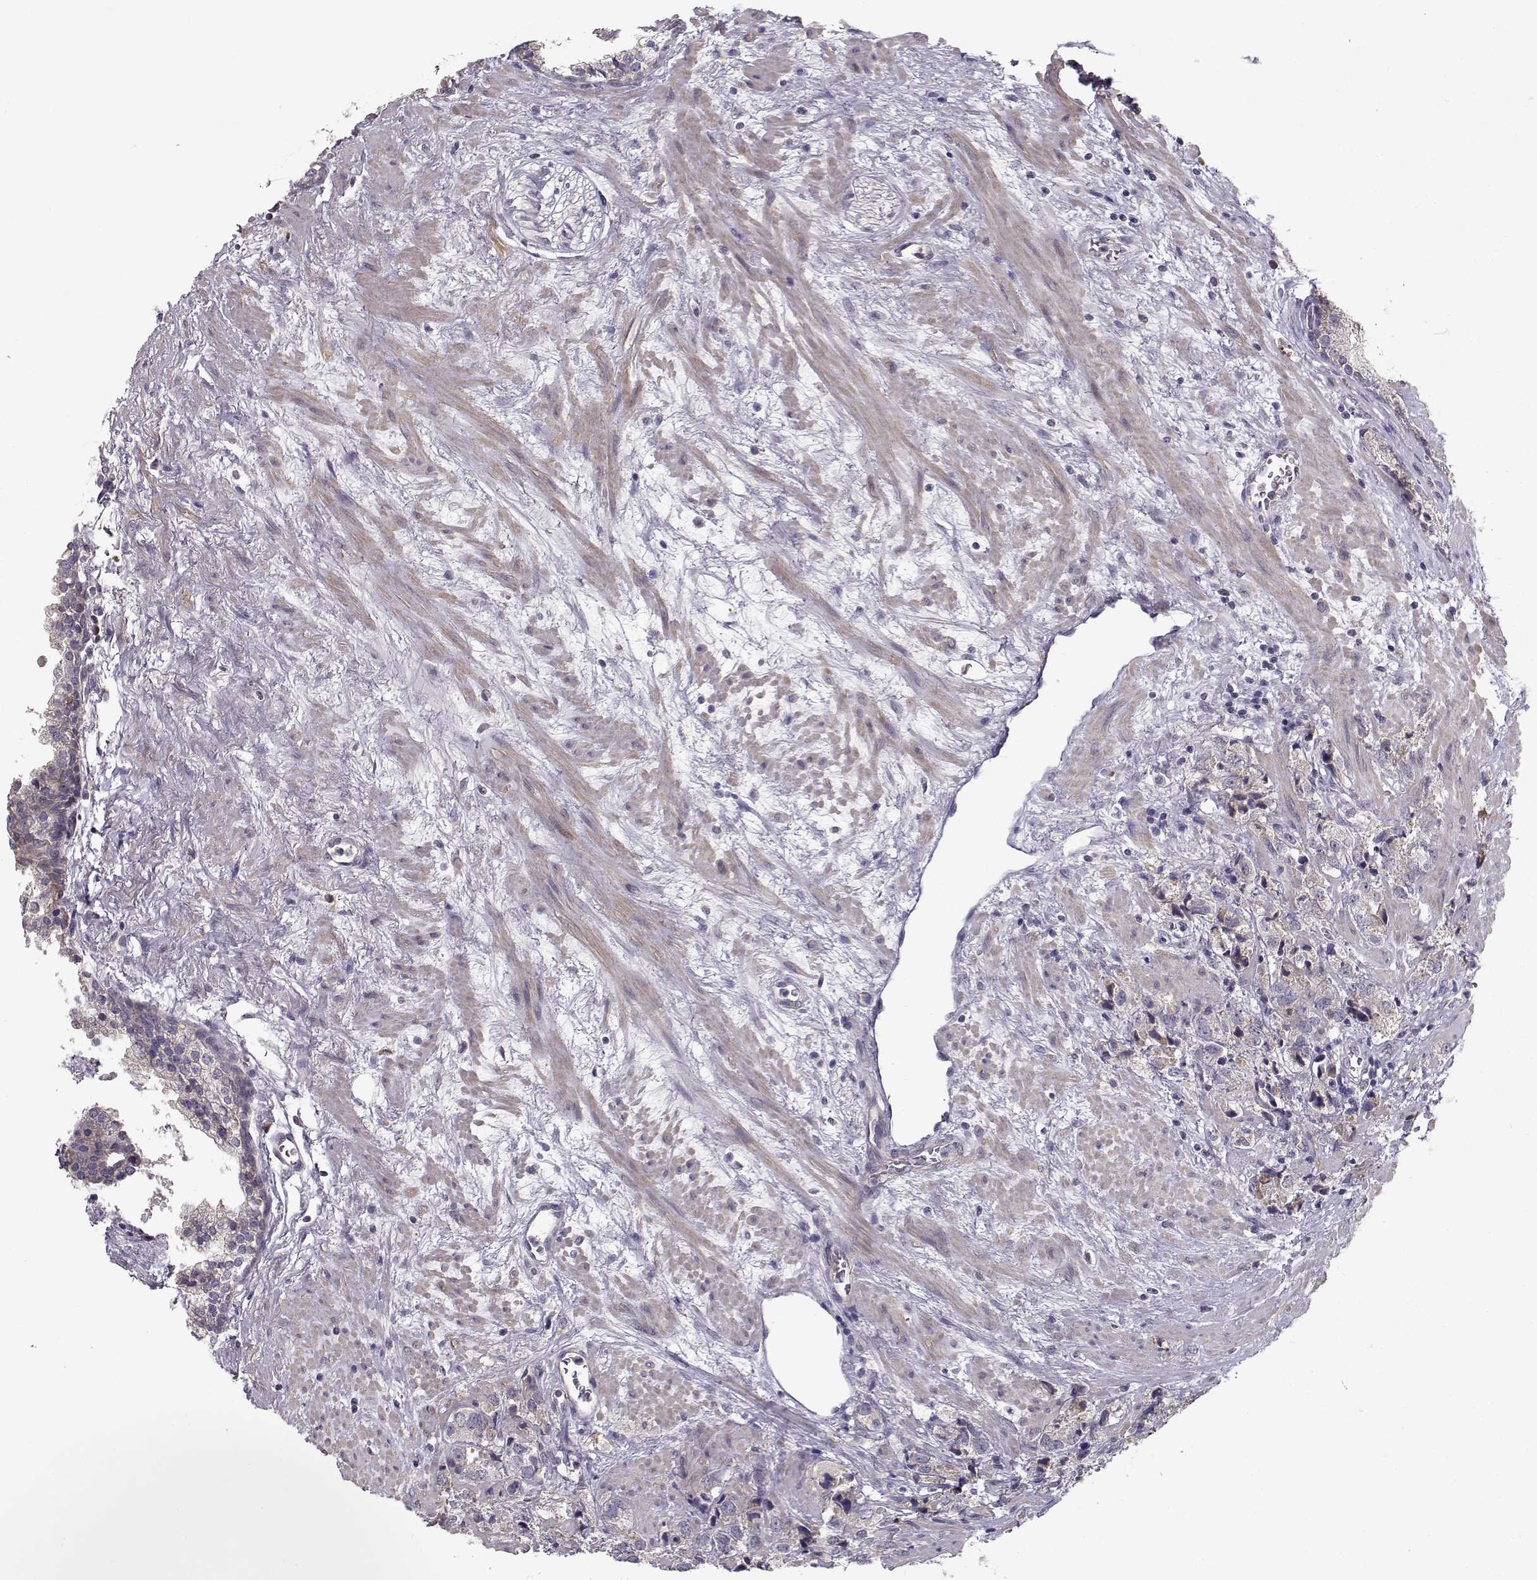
{"staining": {"intensity": "negative", "quantity": "none", "location": "none"}, "tissue": "prostate cancer", "cell_type": "Tumor cells", "image_type": "cancer", "snomed": [{"axis": "morphology", "description": "Adenocarcinoma, NOS"}, {"axis": "topography", "description": "Prostate and seminal vesicle, NOS"}], "caption": "Human adenocarcinoma (prostate) stained for a protein using immunohistochemistry exhibits no expression in tumor cells.", "gene": "ENTPD8", "patient": {"sex": "male", "age": 63}}